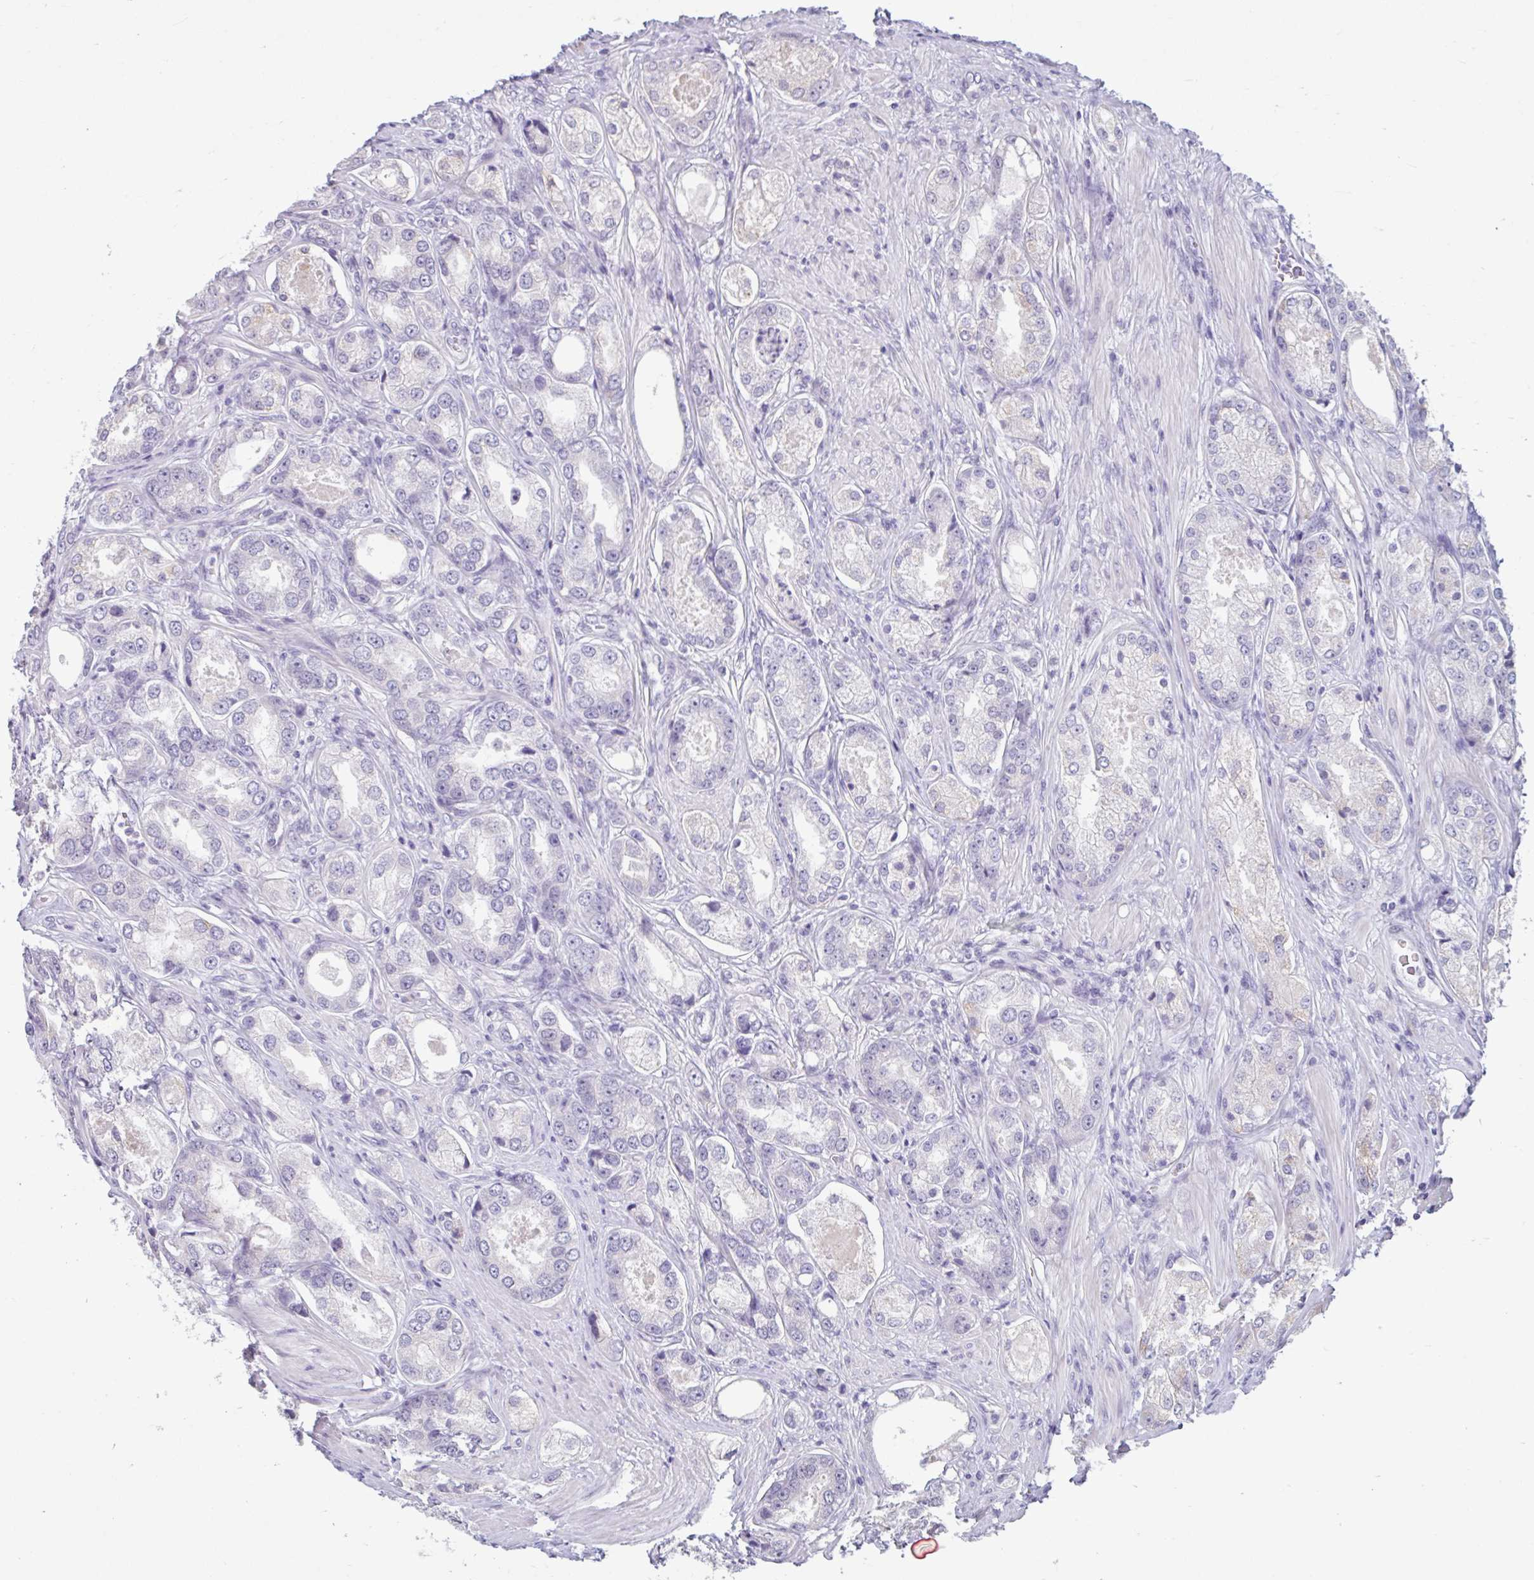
{"staining": {"intensity": "negative", "quantity": "none", "location": "none"}, "tissue": "prostate cancer", "cell_type": "Tumor cells", "image_type": "cancer", "snomed": [{"axis": "morphology", "description": "Adenocarcinoma, Low grade"}, {"axis": "topography", "description": "Prostate"}], "caption": "Immunohistochemistry micrograph of adenocarcinoma (low-grade) (prostate) stained for a protein (brown), which shows no expression in tumor cells.", "gene": "CDH19", "patient": {"sex": "male", "age": 68}}